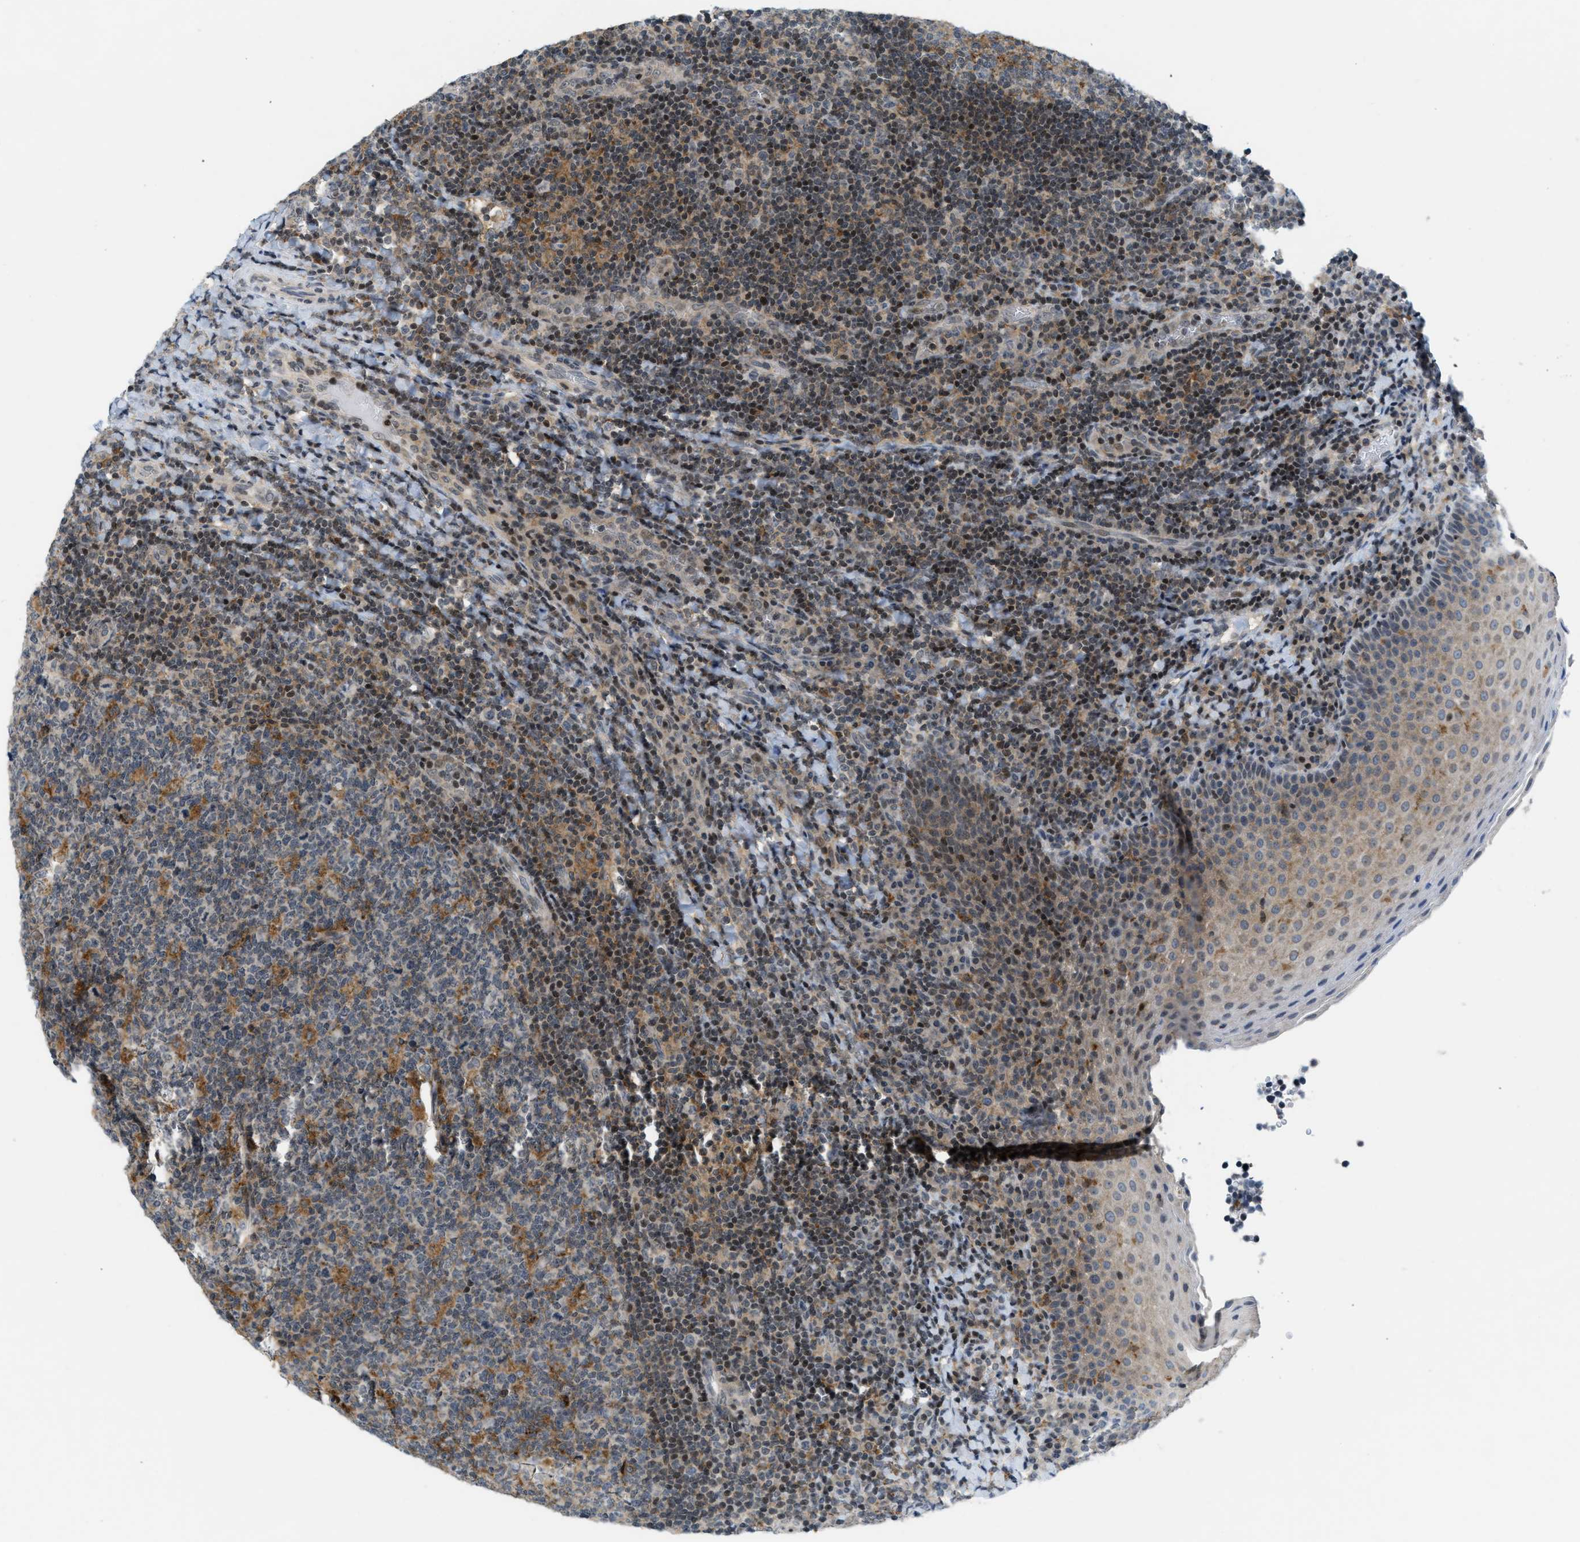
{"staining": {"intensity": "moderate", "quantity": "25%-75%", "location": "cytoplasmic/membranous"}, "tissue": "tonsil", "cell_type": "Germinal center cells", "image_type": "normal", "snomed": [{"axis": "morphology", "description": "Normal tissue, NOS"}, {"axis": "topography", "description": "Tonsil"}], "caption": "Germinal center cells exhibit medium levels of moderate cytoplasmic/membranous positivity in approximately 25%-75% of cells in normal tonsil. Immunohistochemistry stains the protein of interest in brown and the nuclei are stained blue.", "gene": "ING1", "patient": {"sex": "male", "age": 17}}